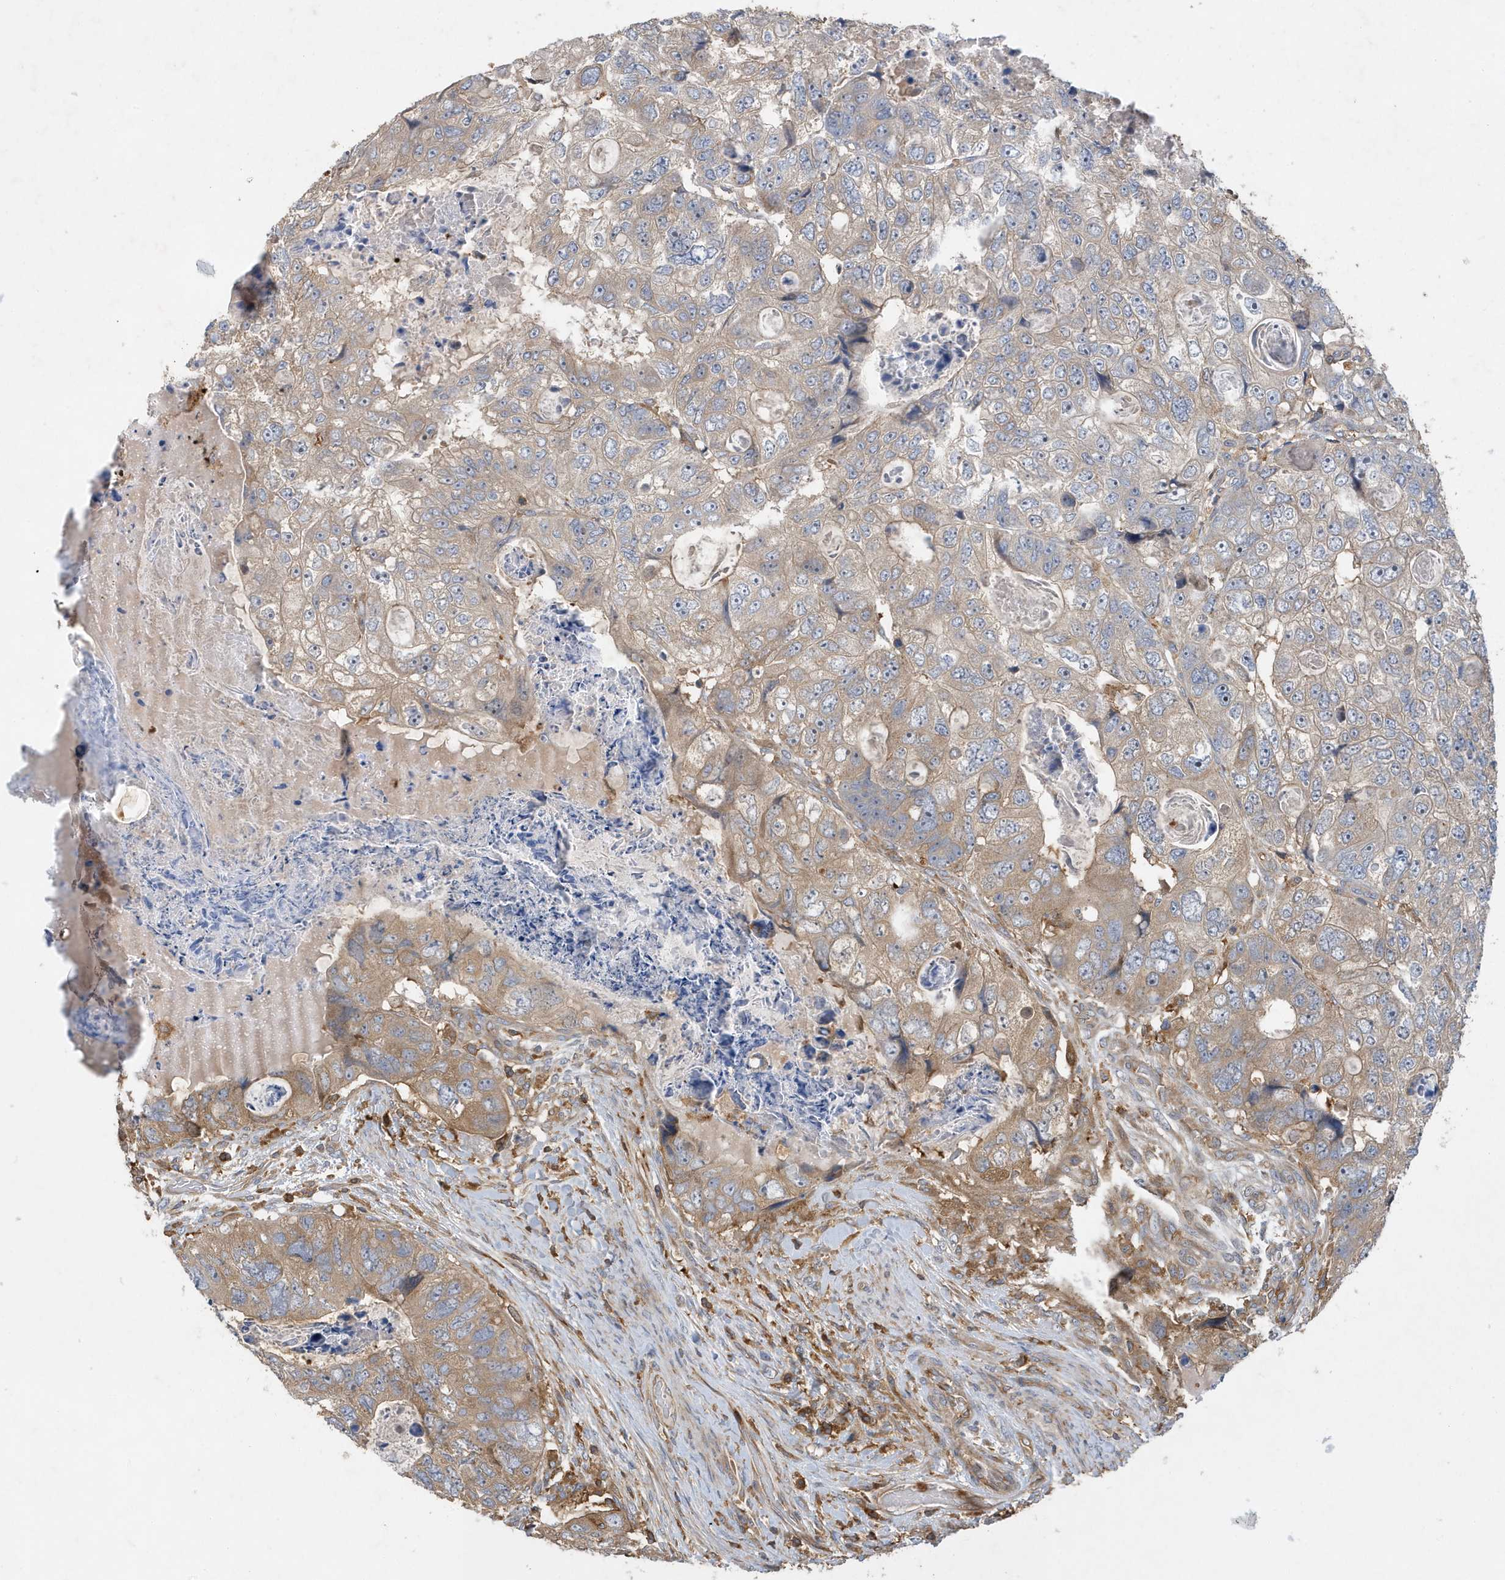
{"staining": {"intensity": "moderate", "quantity": "25%-75%", "location": "cytoplasmic/membranous"}, "tissue": "colorectal cancer", "cell_type": "Tumor cells", "image_type": "cancer", "snomed": [{"axis": "morphology", "description": "Adenocarcinoma, NOS"}, {"axis": "topography", "description": "Rectum"}], "caption": "This is a histology image of IHC staining of colorectal adenocarcinoma, which shows moderate expression in the cytoplasmic/membranous of tumor cells.", "gene": "LAPTM4A", "patient": {"sex": "male", "age": 59}}